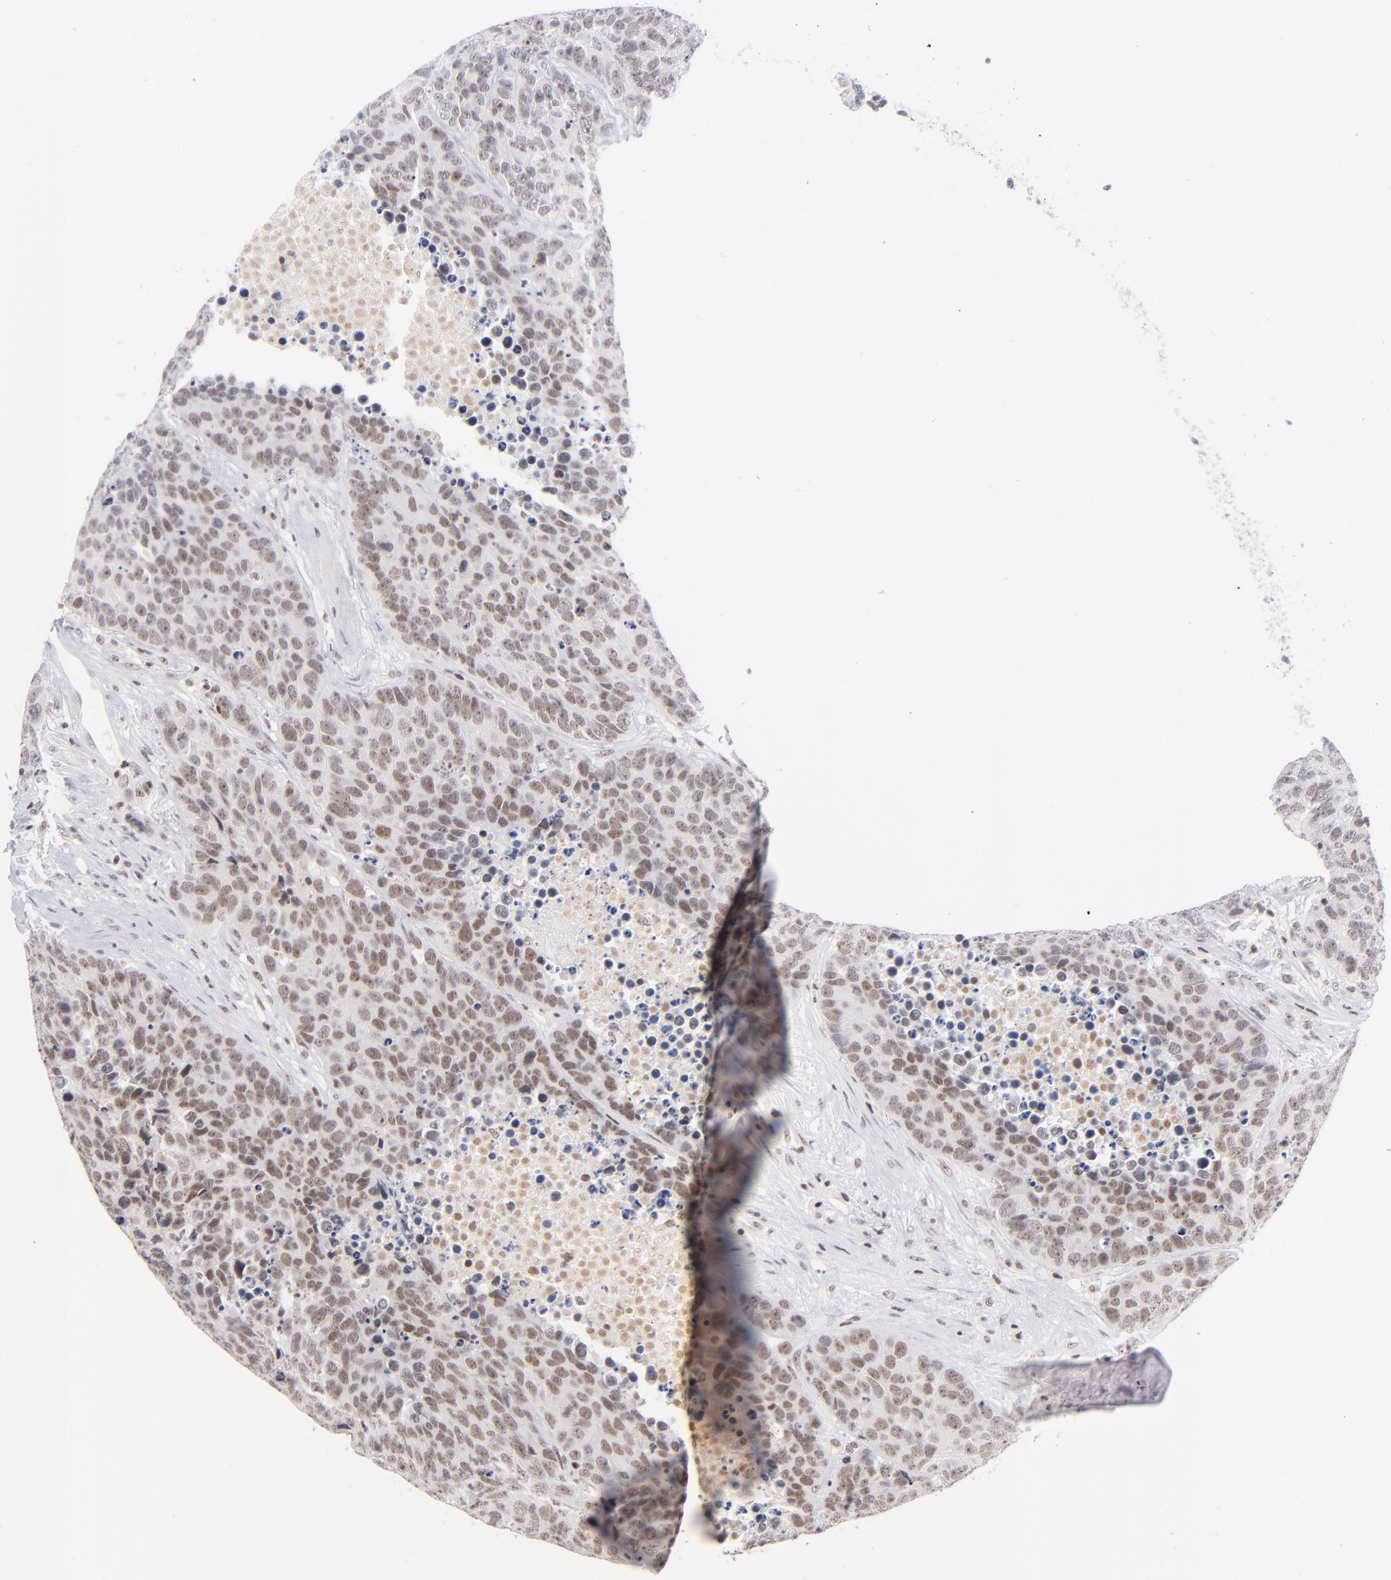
{"staining": {"intensity": "moderate", "quantity": ">75%", "location": "nuclear"}, "tissue": "carcinoid", "cell_type": "Tumor cells", "image_type": "cancer", "snomed": [{"axis": "morphology", "description": "Carcinoid, malignant, NOS"}, {"axis": "topography", "description": "Lung"}], "caption": "Tumor cells demonstrate moderate nuclear expression in about >75% of cells in malignant carcinoid.", "gene": "ZNF143", "patient": {"sex": "male", "age": 60}}